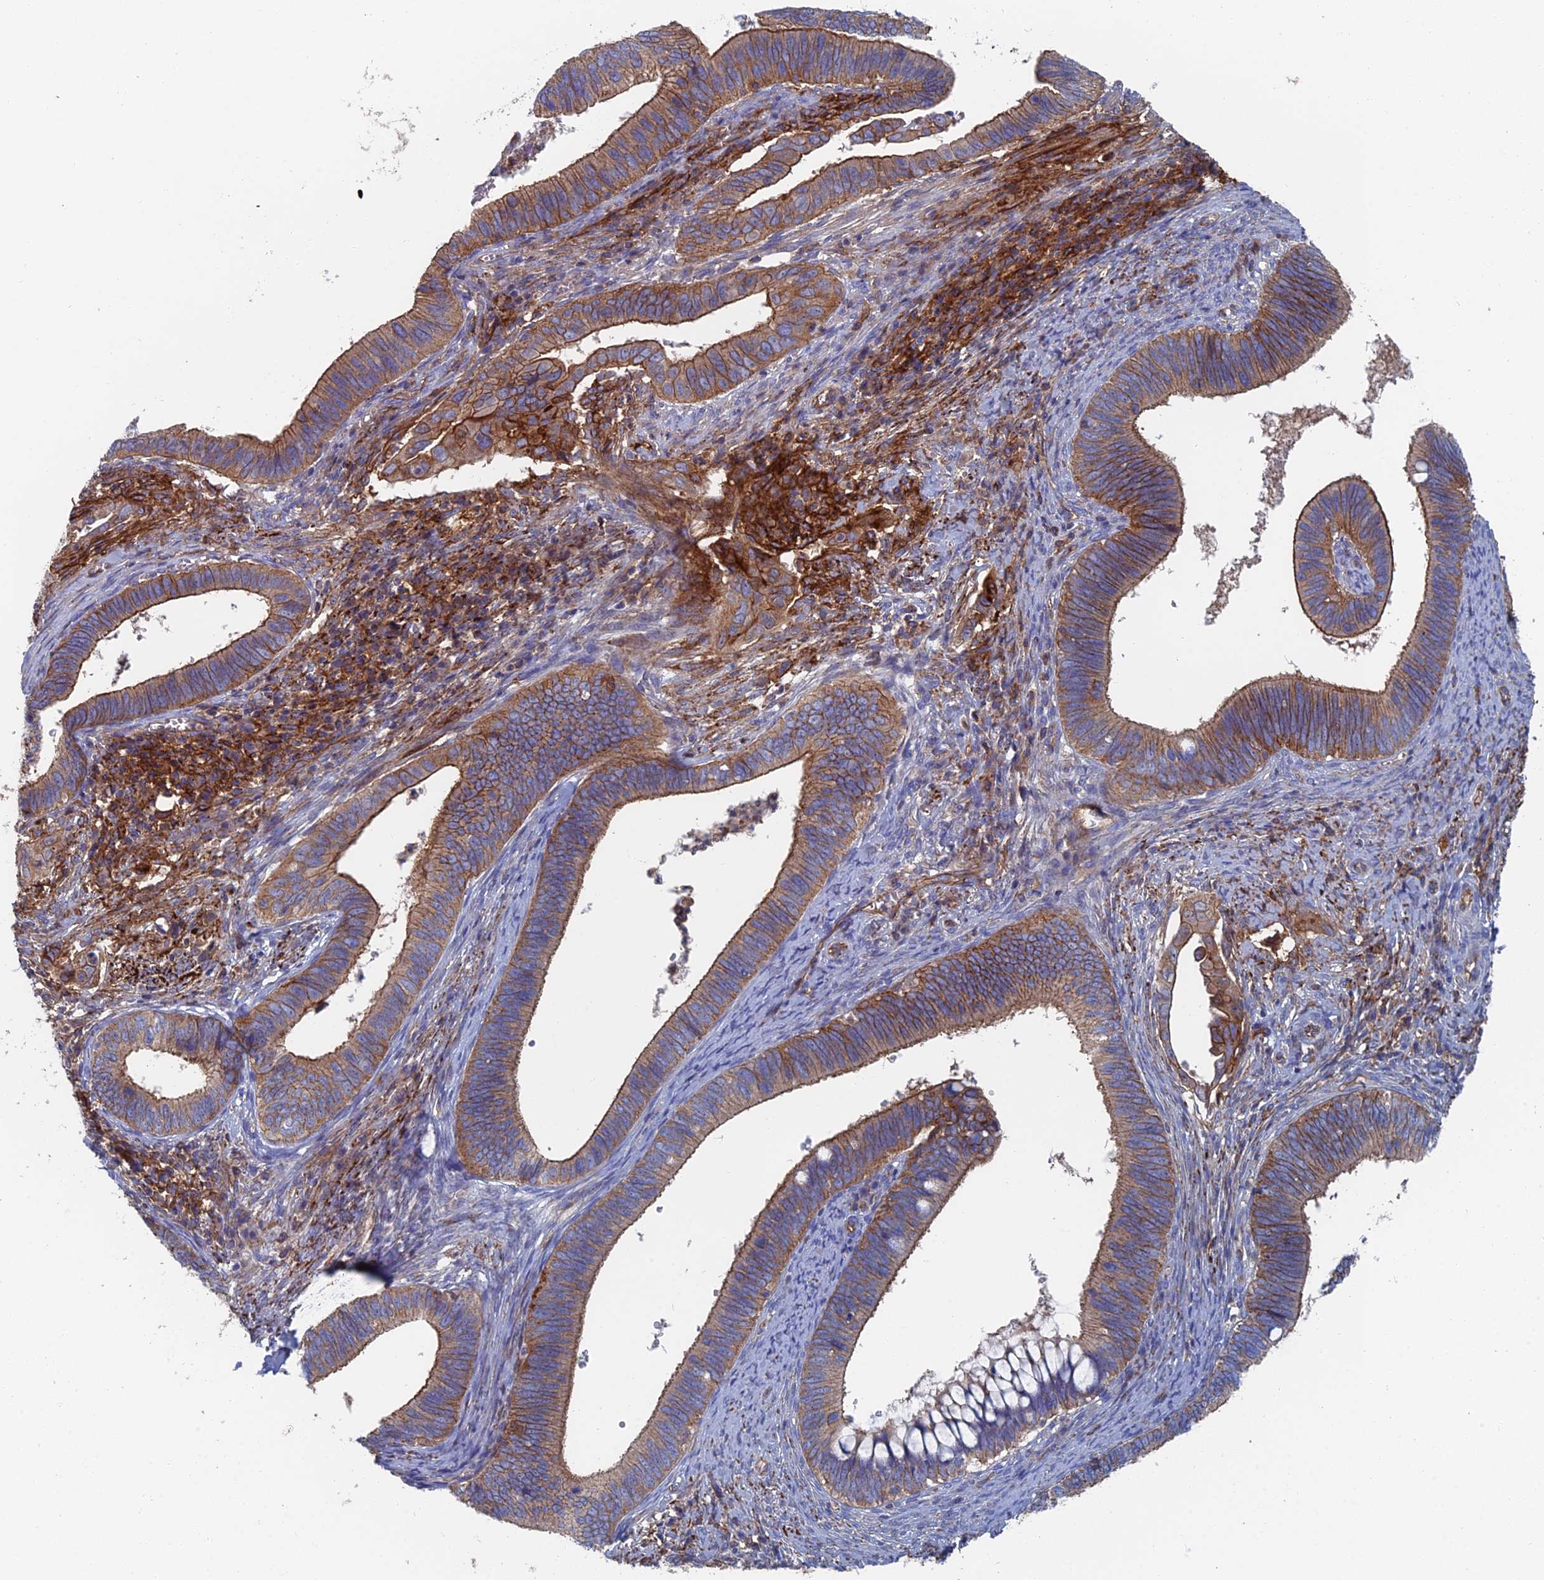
{"staining": {"intensity": "moderate", "quantity": ">75%", "location": "cytoplasmic/membranous"}, "tissue": "cervical cancer", "cell_type": "Tumor cells", "image_type": "cancer", "snomed": [{"axis": "morphology", "description": "Adenocarcinoma, NOS"}, {"axis": "topography", "description": "Cervix"}], "caption": "Cervical adenocarcinoma stained for a protein shows moderate cytoplasmic/membranous positivity in tumor cells.", "gene": "SNX11", "patient": {"sex": "female", "age": 42}}